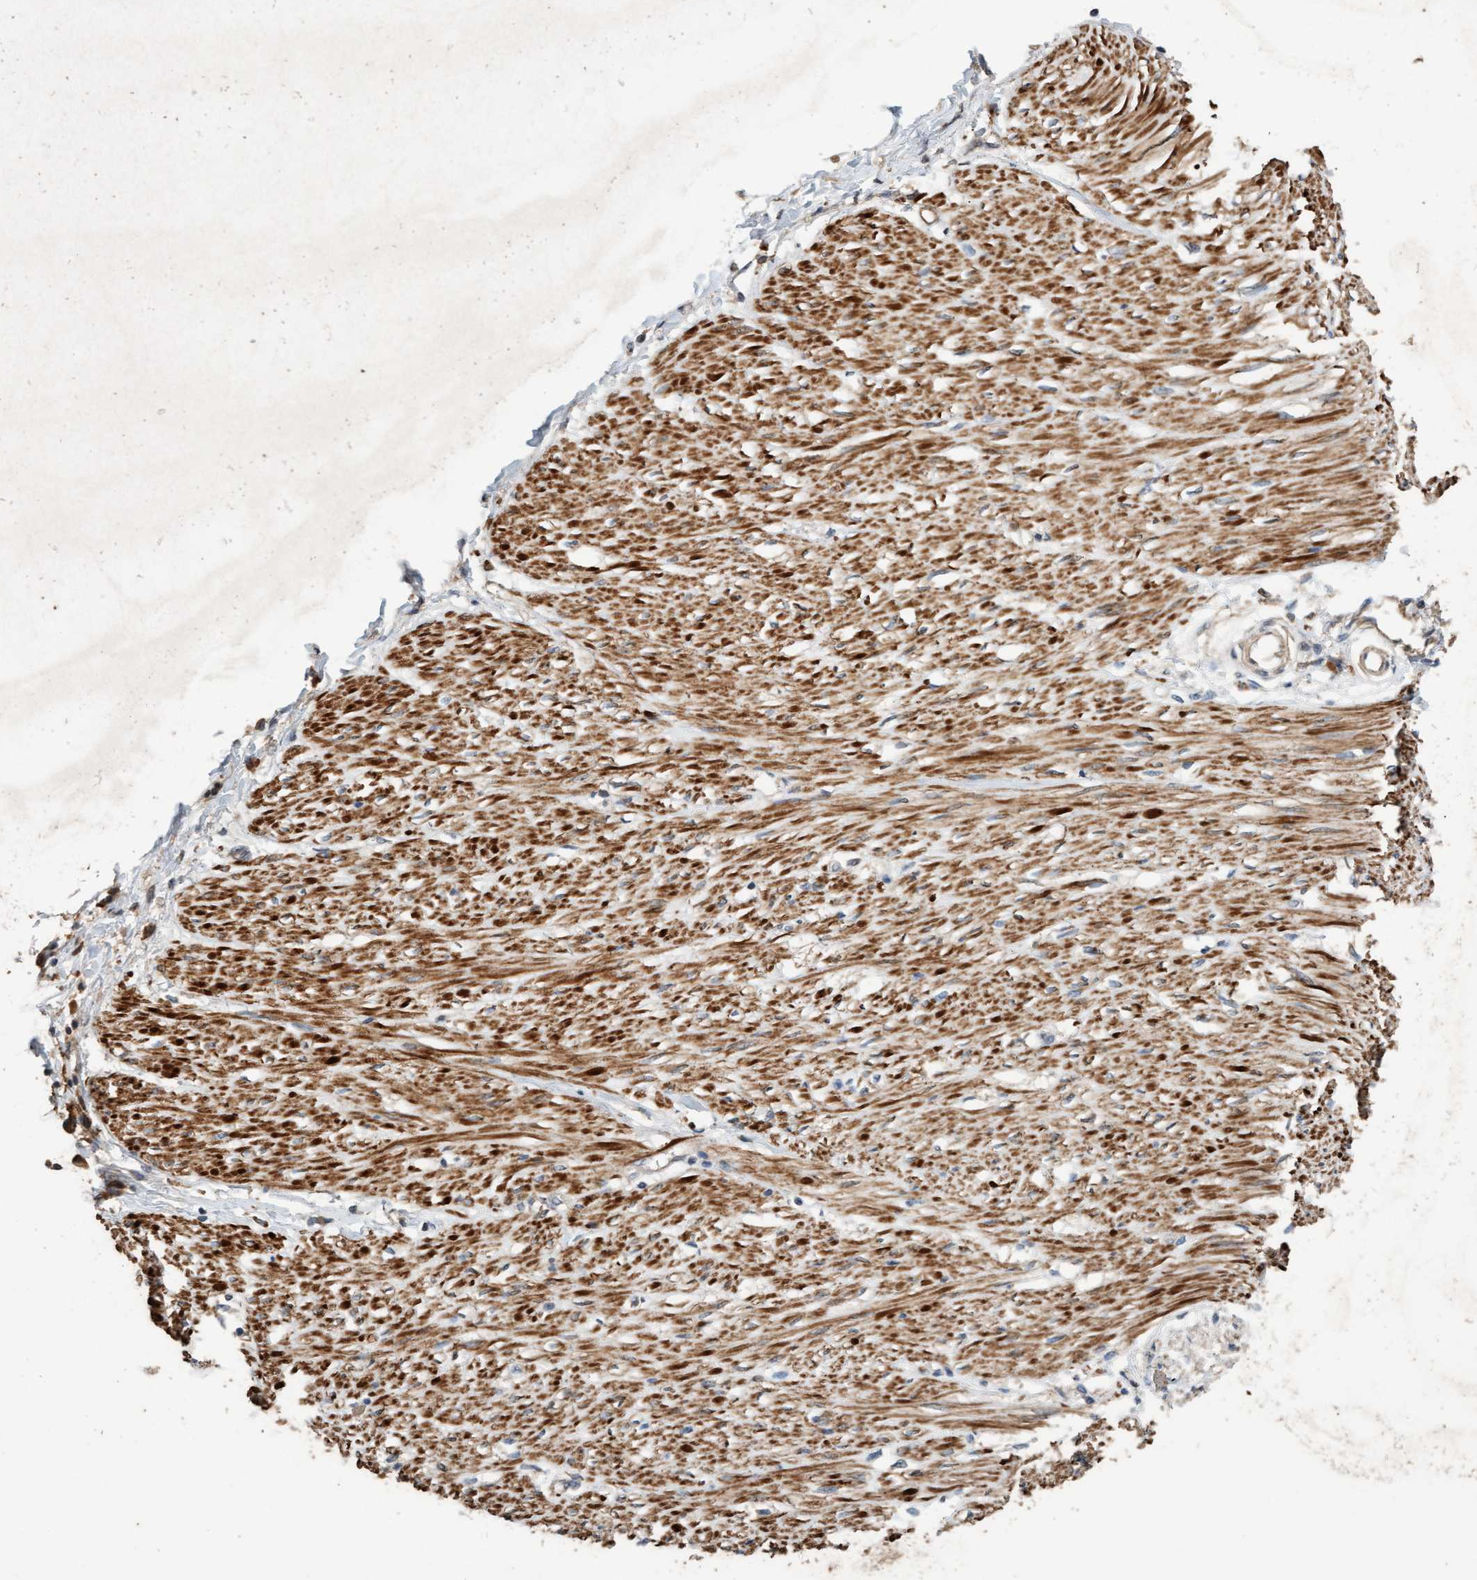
{"staining": {"intensity": "moderate", "quantity": ">75%", "location": "cytoplasmic/membranous"}, "tissue": "adipose tissue", "cell_type": "Adipocytes", "image_type": "normal", "snomed": [{"axis": "morphology", "description": "Normal tissue, NOS"}, {"axis": "topography", "description": "Cartilage tissue"}, {"axis": "topography", "description": "Lung"}], "caption": "Brown immunohistochemical staining in benign human adipose tissue shows moderate cytoplasmic/membranous expression in about >75% of adipocytes.", "gene": "LONRF1", "patient": {"sex": "female", "age": 77}}